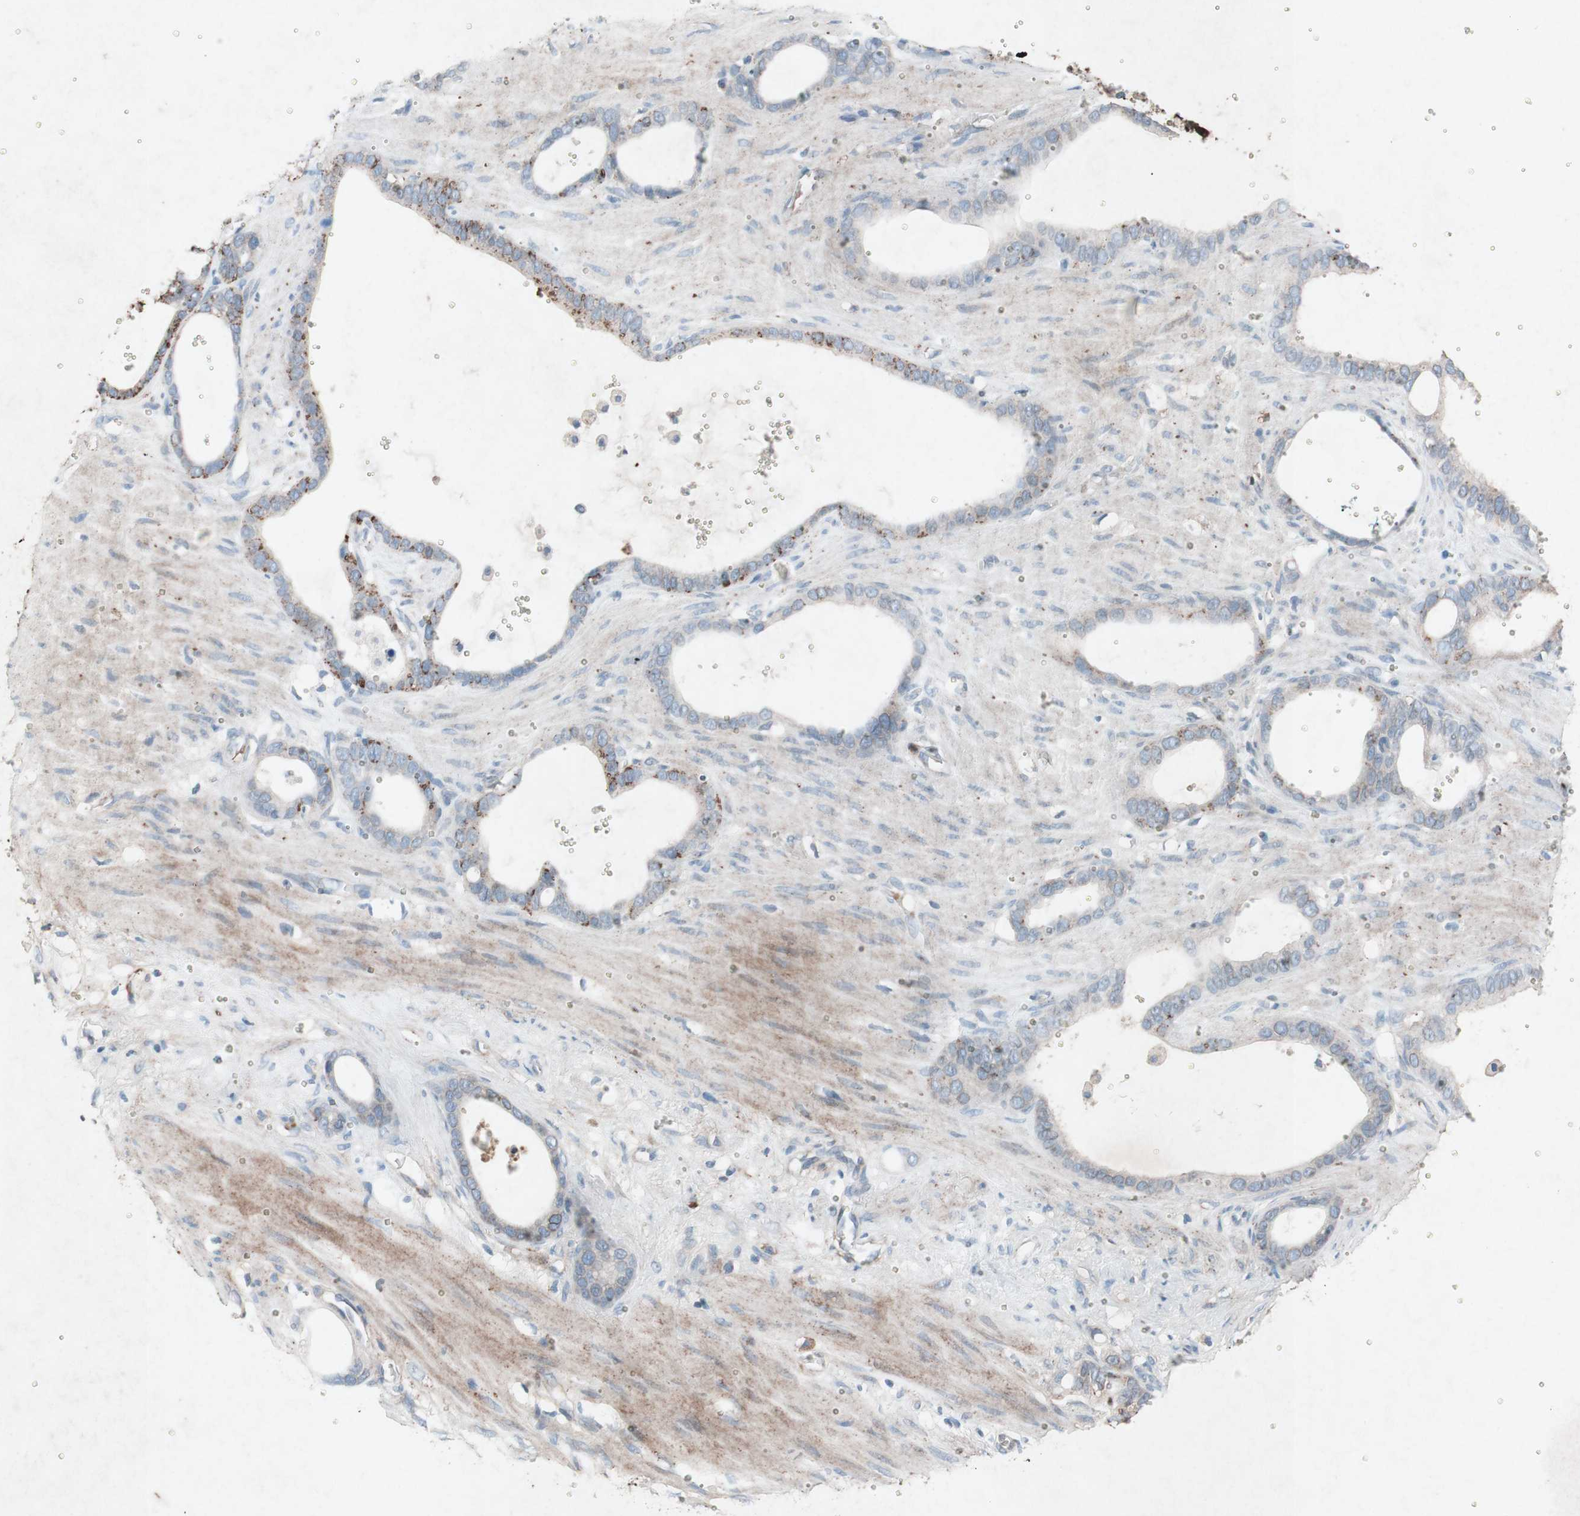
{"staining": {"intensity": "moderate", "quantity": "25%-75%", "location": "cytoplasmic/membranous"}, "tissue": "stomach cancer", "cell_type": "Tumor cells", "image_type": "cancer", "snomed": [{"axis": "morphology", "description": "Adenocarcinoma, NOS"}, {"axis": "topography", "description": "Stomach"}], "caption": "Human stomach cancer (adenocarcinoma) stained with a protein marker exhibits moderate staining in tumor cells.", "gene": "GRB7", "patient": {"sex": "female", "age": 75}}